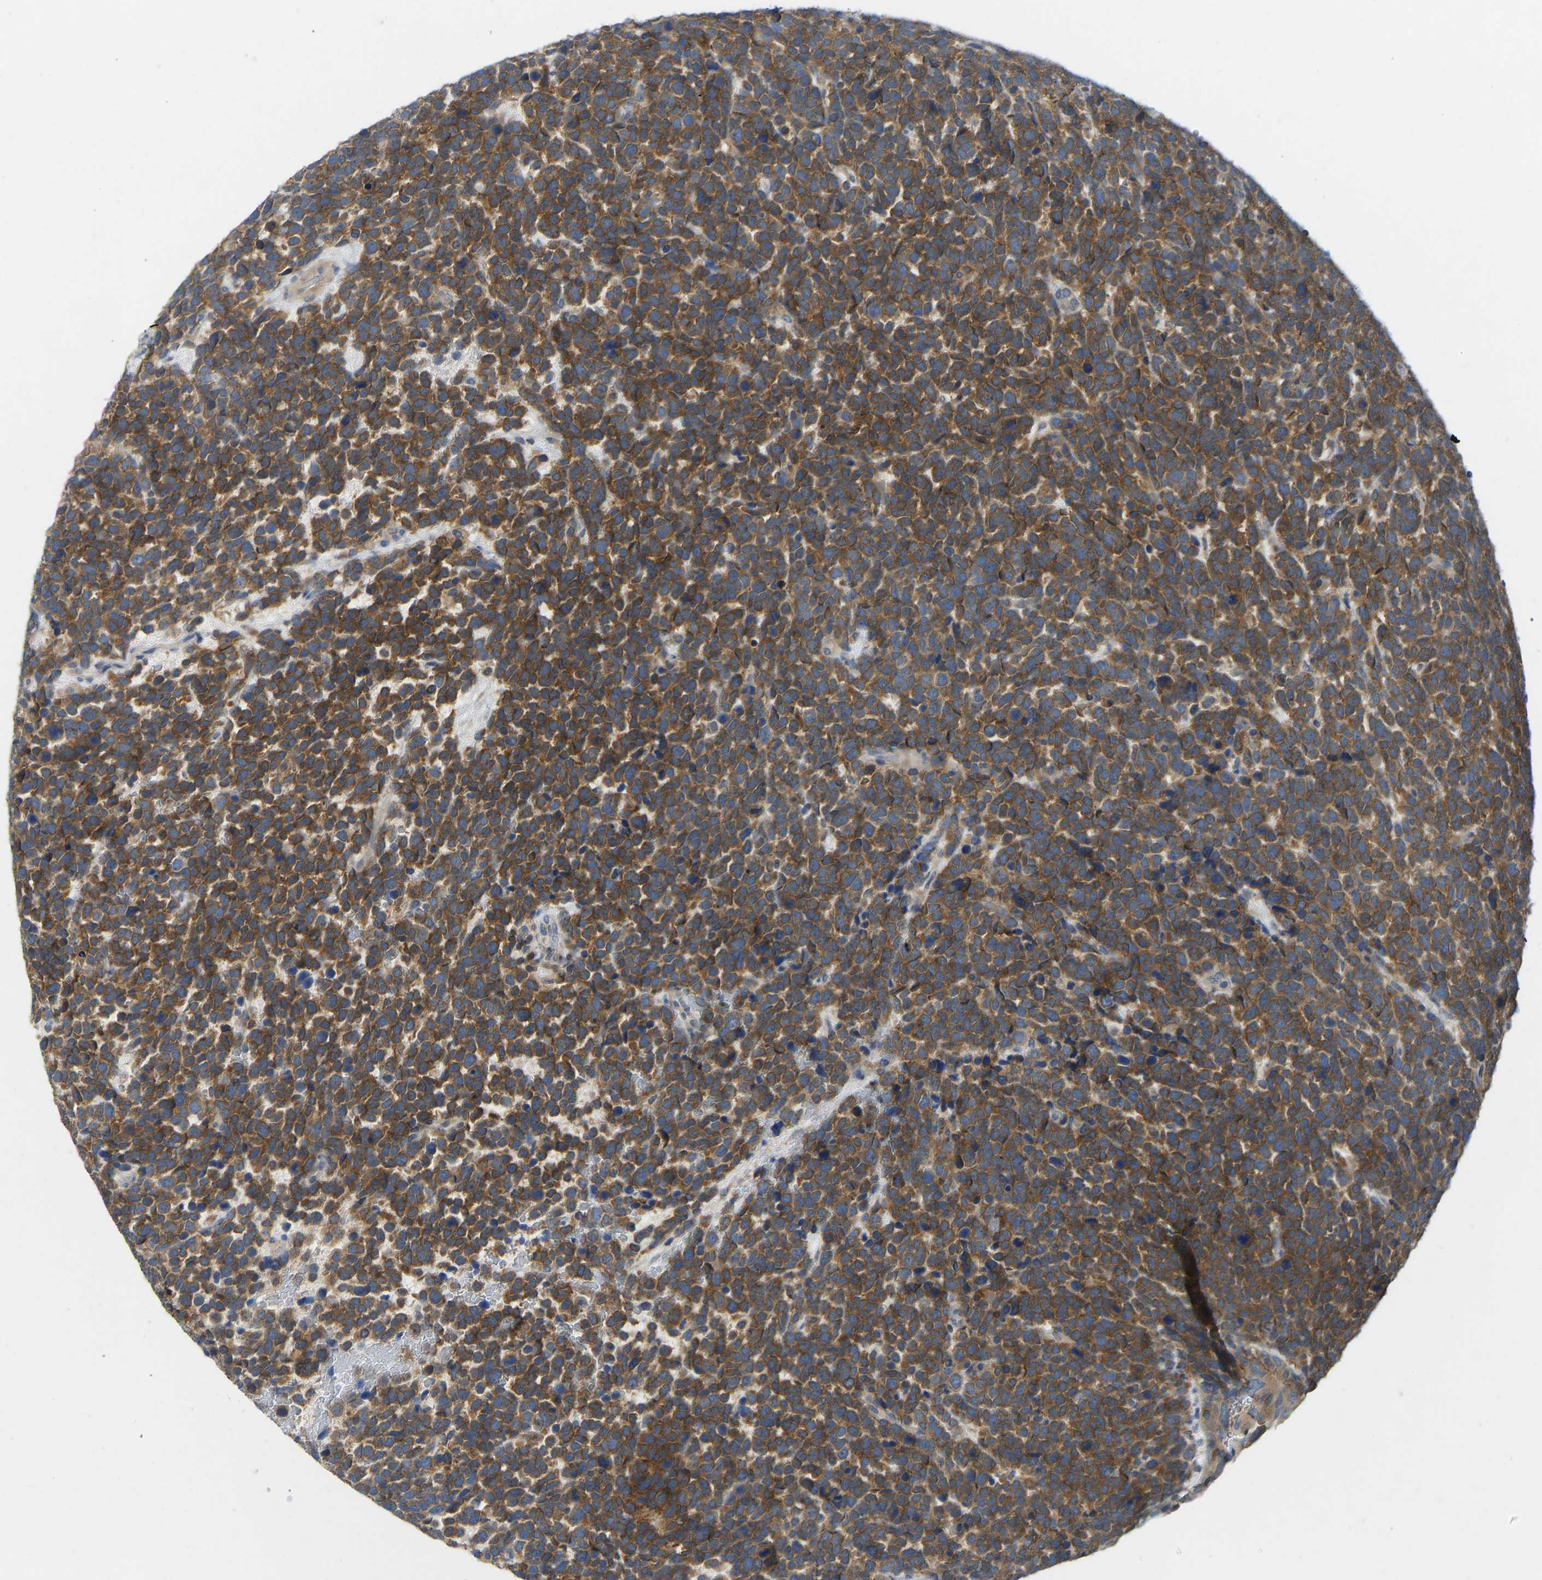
{"staining": {"intensity": "moderate", "quantity": ">75%", "location": "cytoplasmic/membranous"}, "tissue": "urothelial cancer", "cell_type": "Tumor cells", "image_type": "cancer", "snomed": [{"axis": "morphology", "description": "Urothelial carcinoma, High grade"}, {"axis": "topography", "description": "Urinary bladder"}], "caption": "Moderate cytoplasmic/membranous staining is seen in approximately >75% of tumor cells in urothelial cancer. (Brightfield microscopy of DAB IHC at high magnification).", "gene": "NDRG3", "patient": {"sex": "female", "age": 82}}